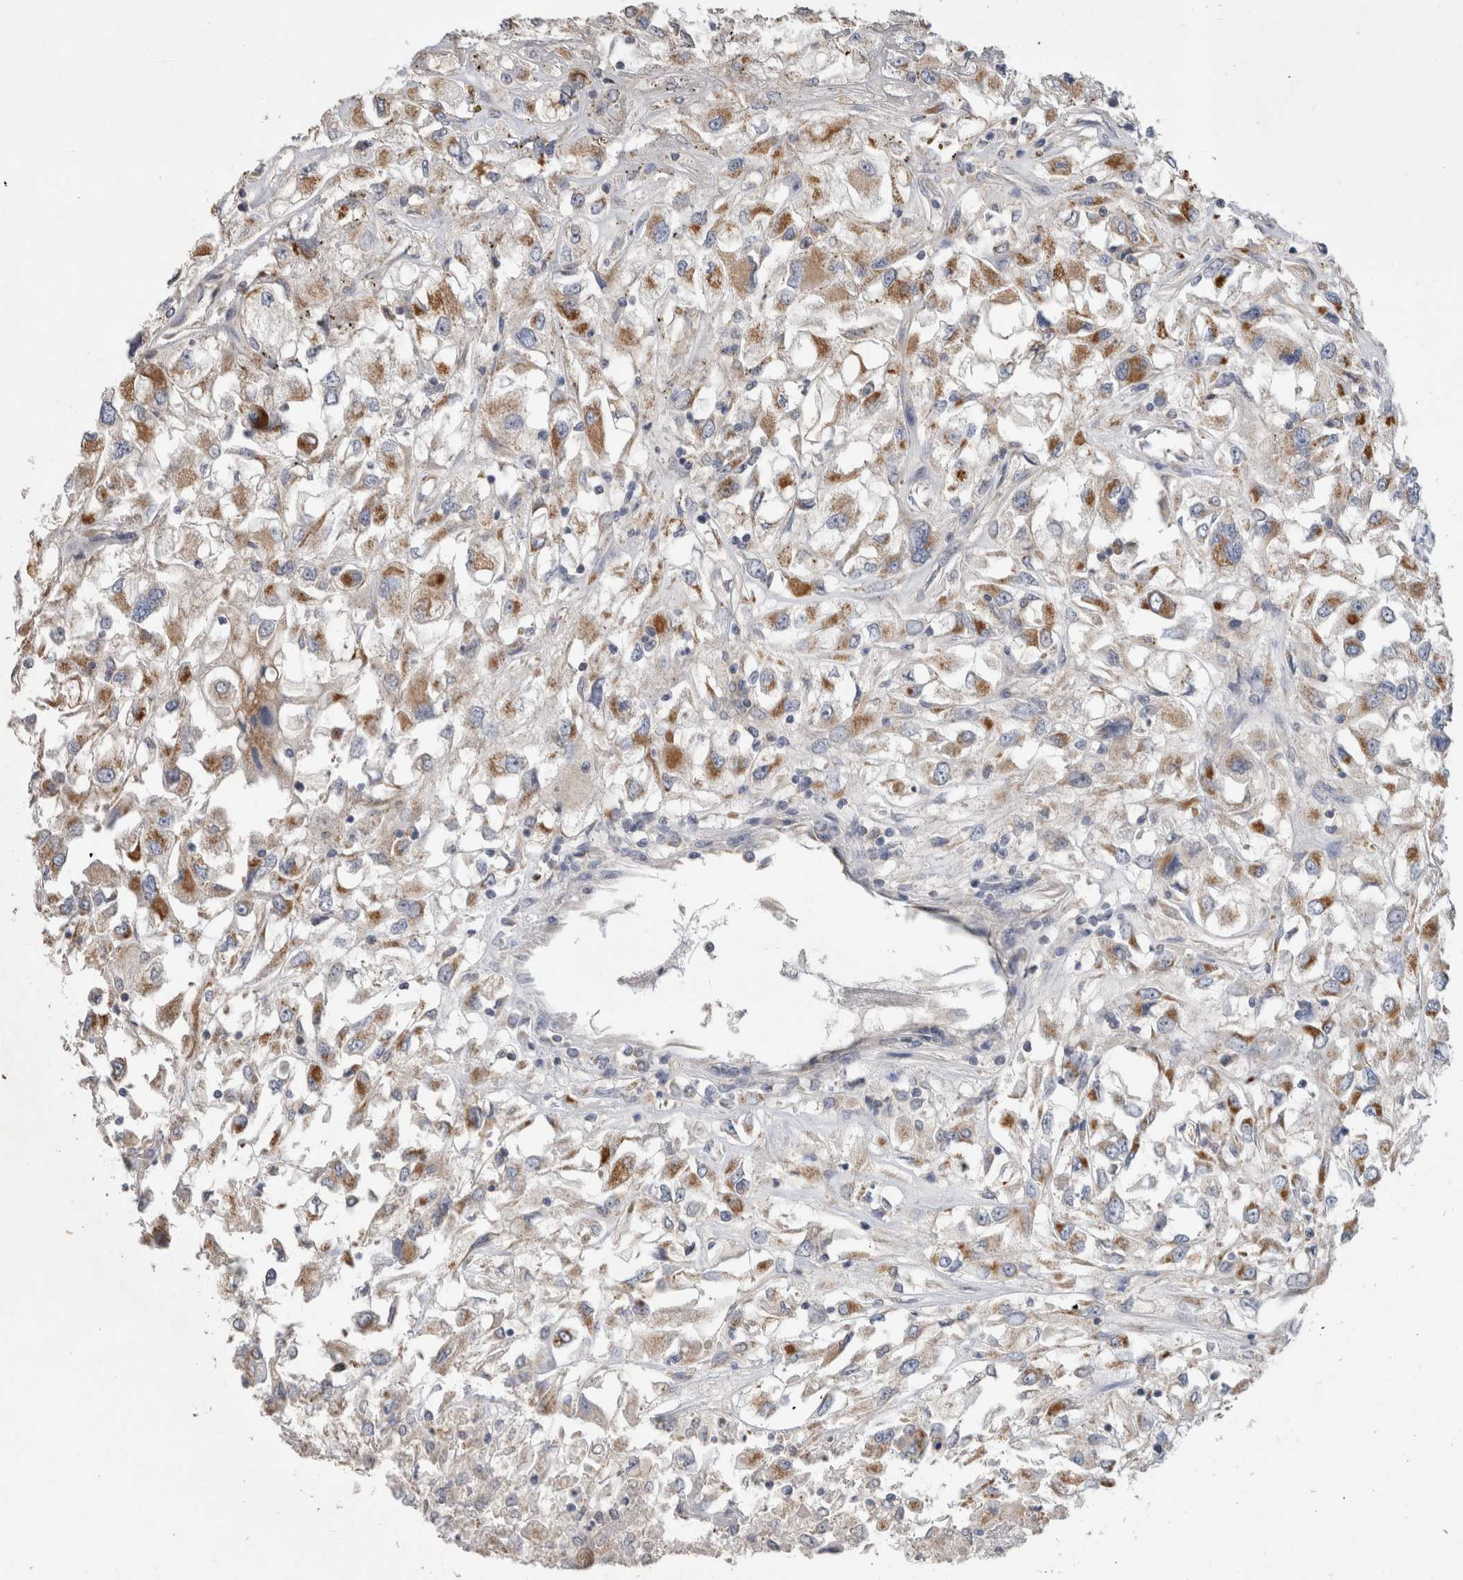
{"staining": {"intensity": "moderate", "quantity": ">75%", "location": "cytoplasmic/membranous"}, "tissue": "renal cancer", "cell_type": "Tumor cells", "image_type": "cancer", "snomed": [{"axis": "morphology", "description": "Adenocarcinoma, NOS"}, {"axis": "topography", "description": "Kidney"}], "caption": "This is a histology image of IHC staining of renal adenocarcinoma, which shows moderate positivity in the cytoplasmic/membranous of tumor cells.", "gene": "IARS2", "patient": {"sex": "female", "age": 52}}